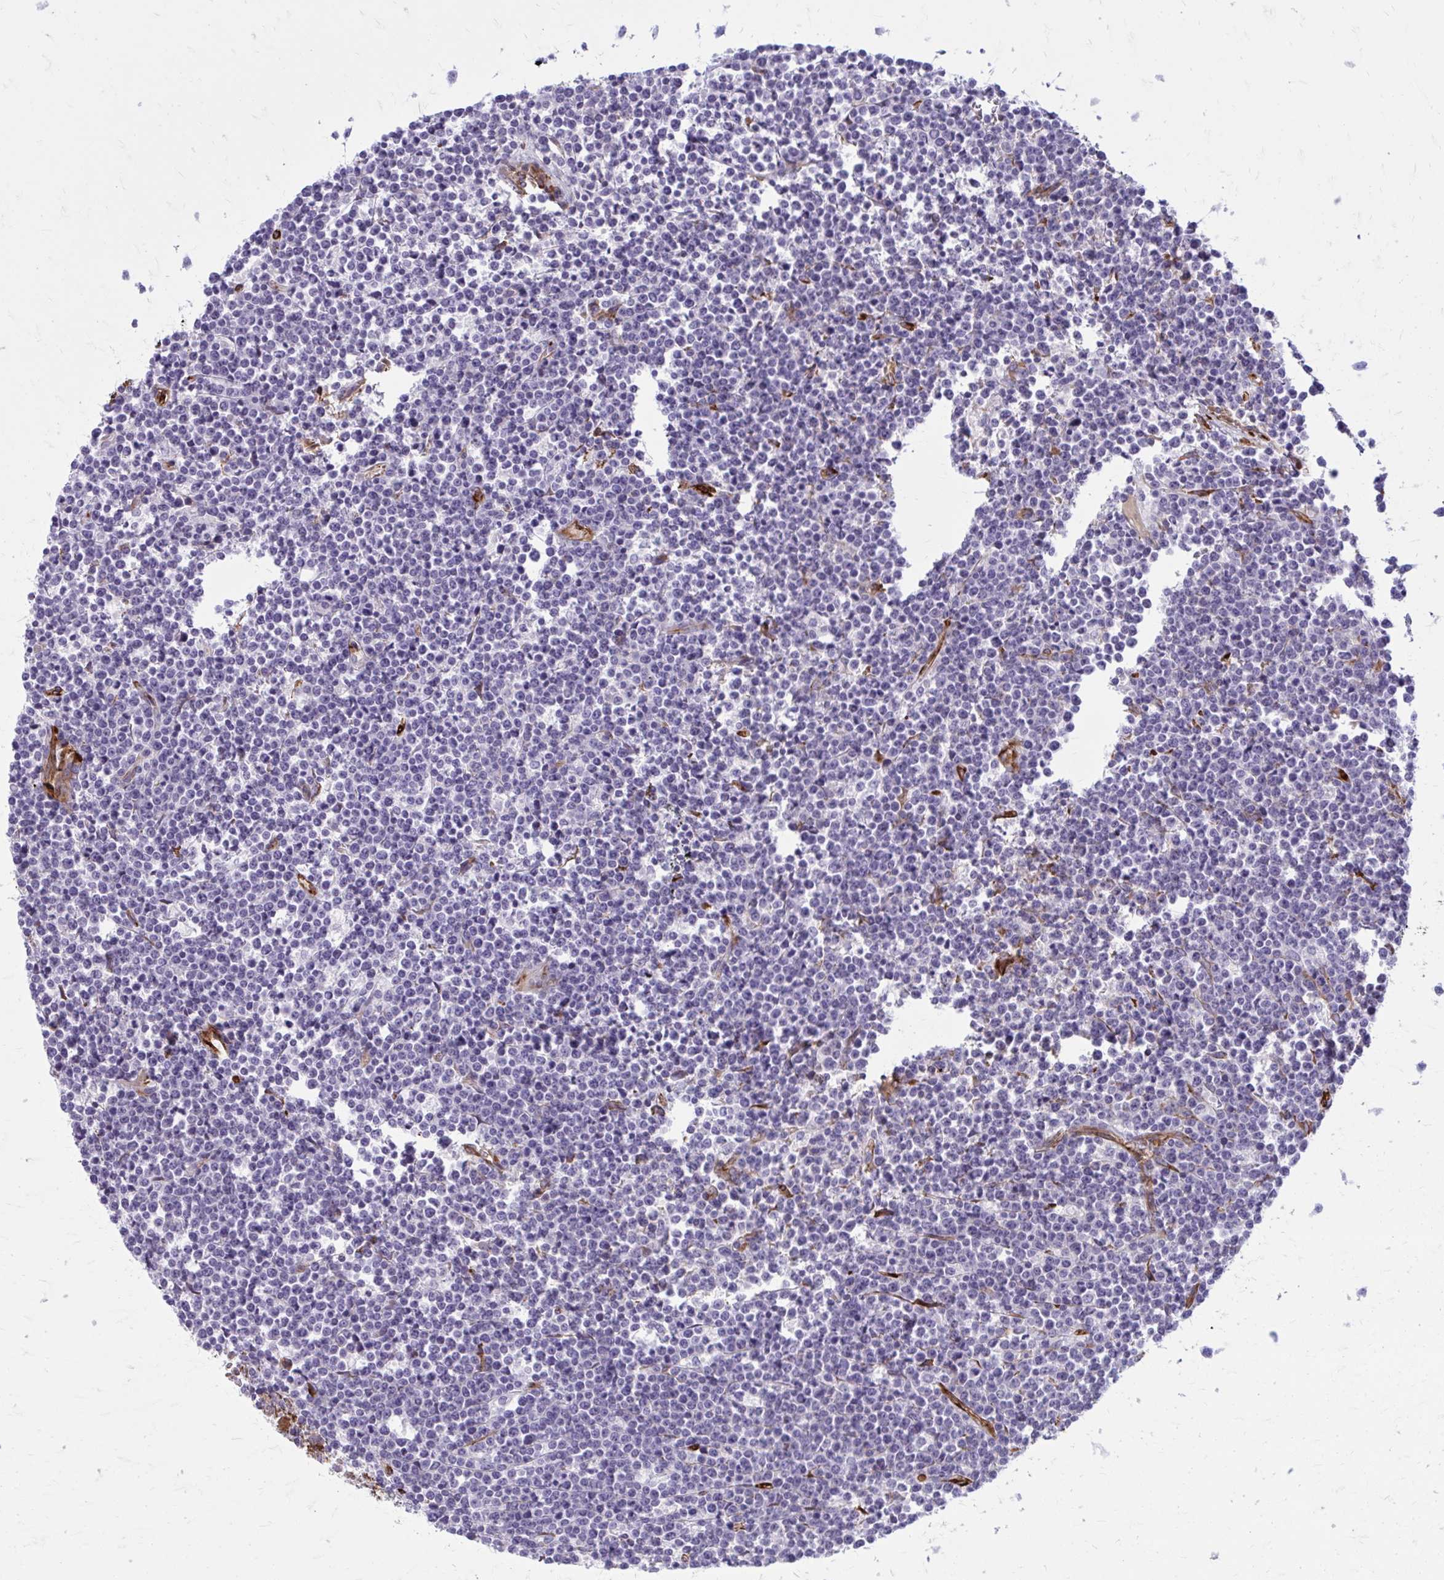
{"staining": {"intensity": "negative", "quantity": "none", "location": "none"}, "tissue": "lymphoma", "cell_type": "Tumor cells", "image_type": "cancer", "snomed": [{"axis": "morphology", "description": "Malignant lymphoma, non-Hodgkin's type, High grade"}, {"axis": "topography", "description": "Ovary"}], "caption": "This is a photomicrograph of immunohistochemistry (IHC) staining of malignant lymphoma, non-Hodgkin's type (high-grade), which shows no expression in tumor cells.", "gene": "BEND5", "patient": {"sex": "female", "age": 56}}